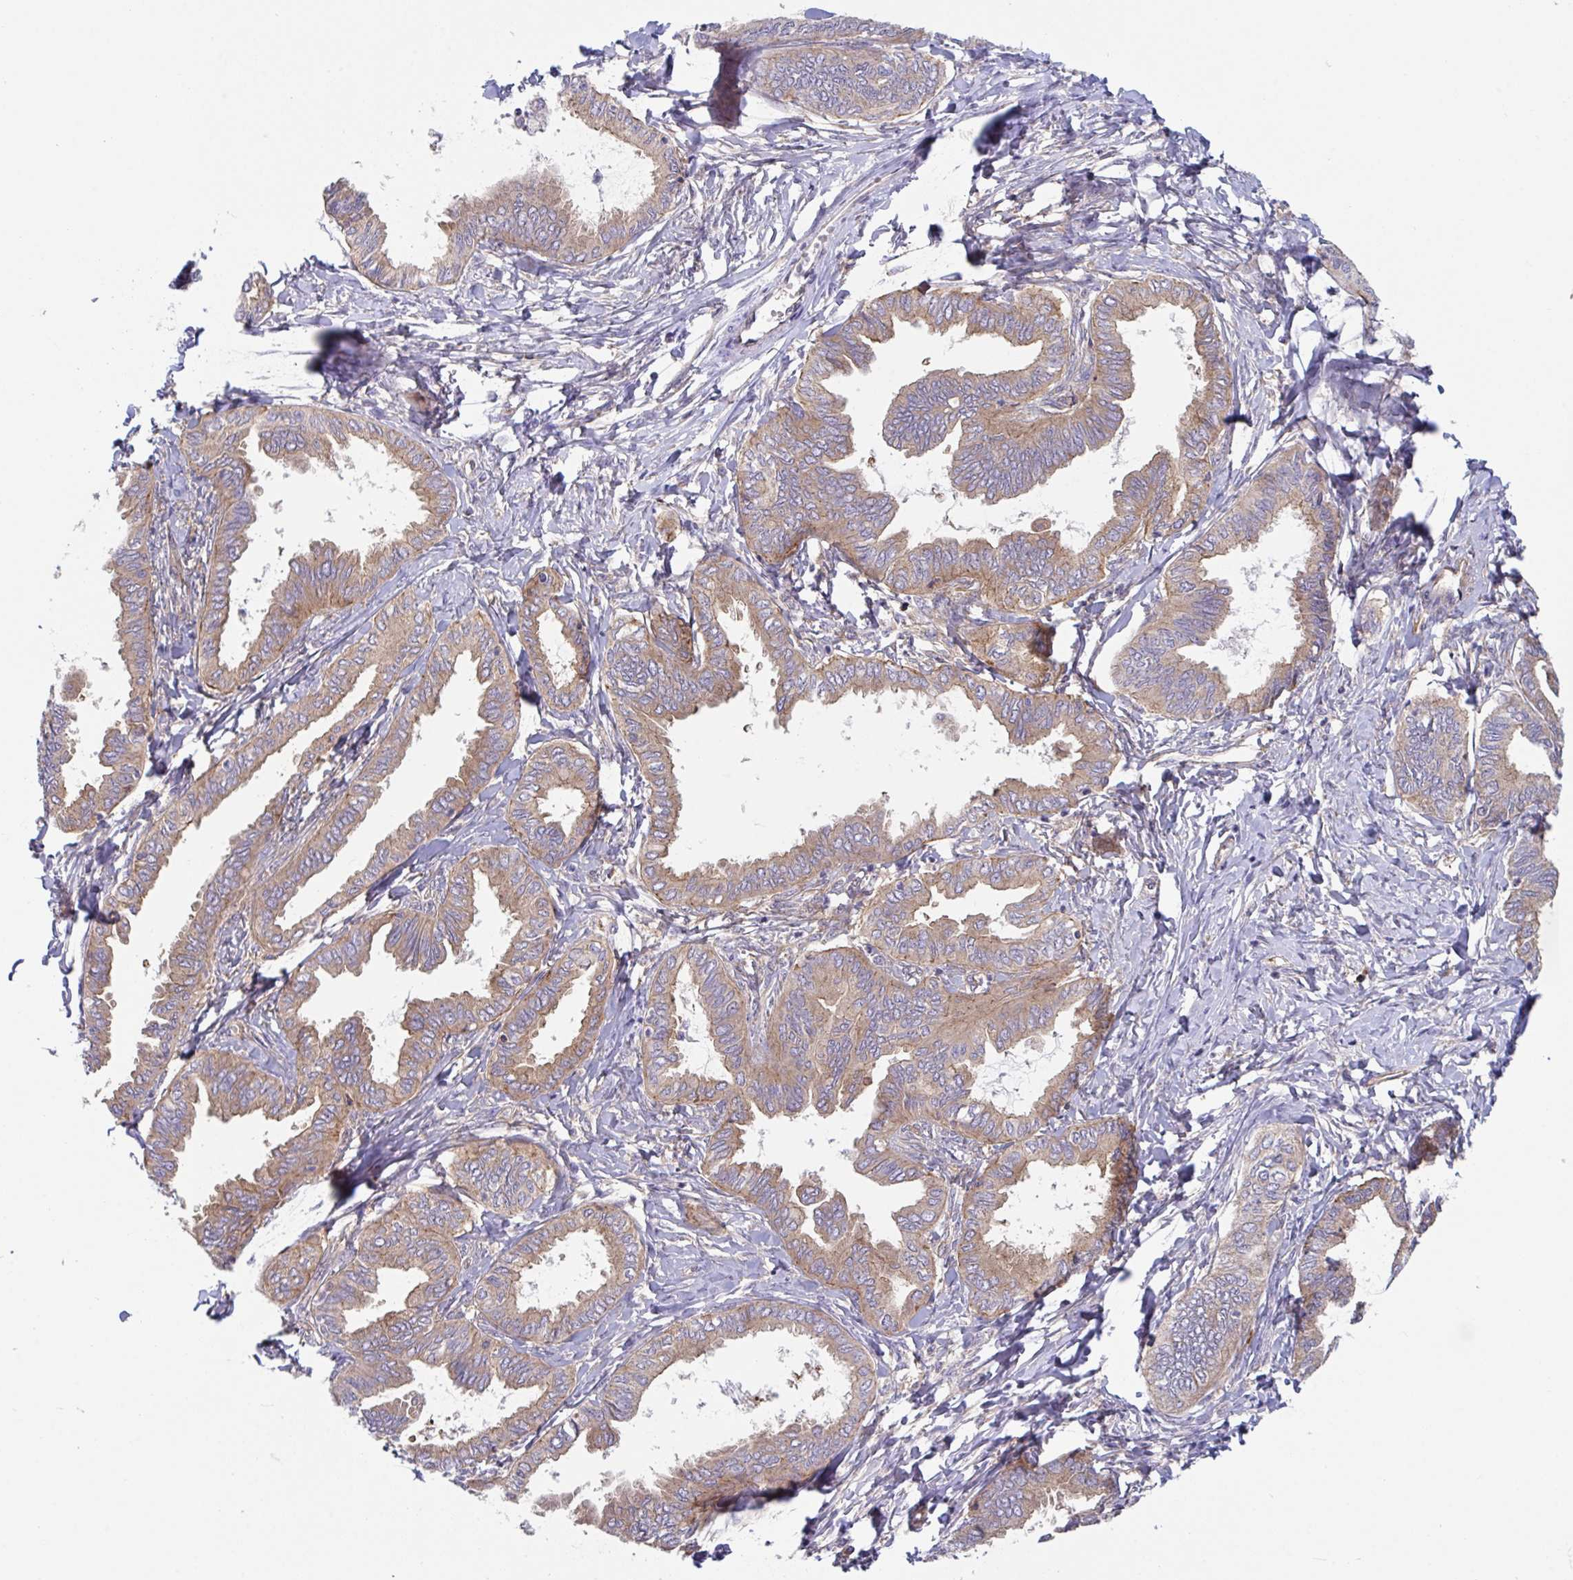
{"staining": {"intensity": "weak", "quantity": ">75%", "location": "cytoplasmic/membranous"}, "tissue": "ovarian cancer", "cell_type": "Tumor cells", "image_type": "cancer", "snomed": [{"axis": "morphology", "description": "Carcinoma, endometroid"}, {"axis": "topography", "description": "Ovary"}], "caption": "Protein staining by IHC demonstrates weak cytoplasmic/membranous positivity in approximately >75% of tumor cells in ovarian cancer. (DAB IHC, brown staining for protein, blue staining for nuclei).", "gene": "YARS2", "patient": {"sex": "female", "age": 70}}